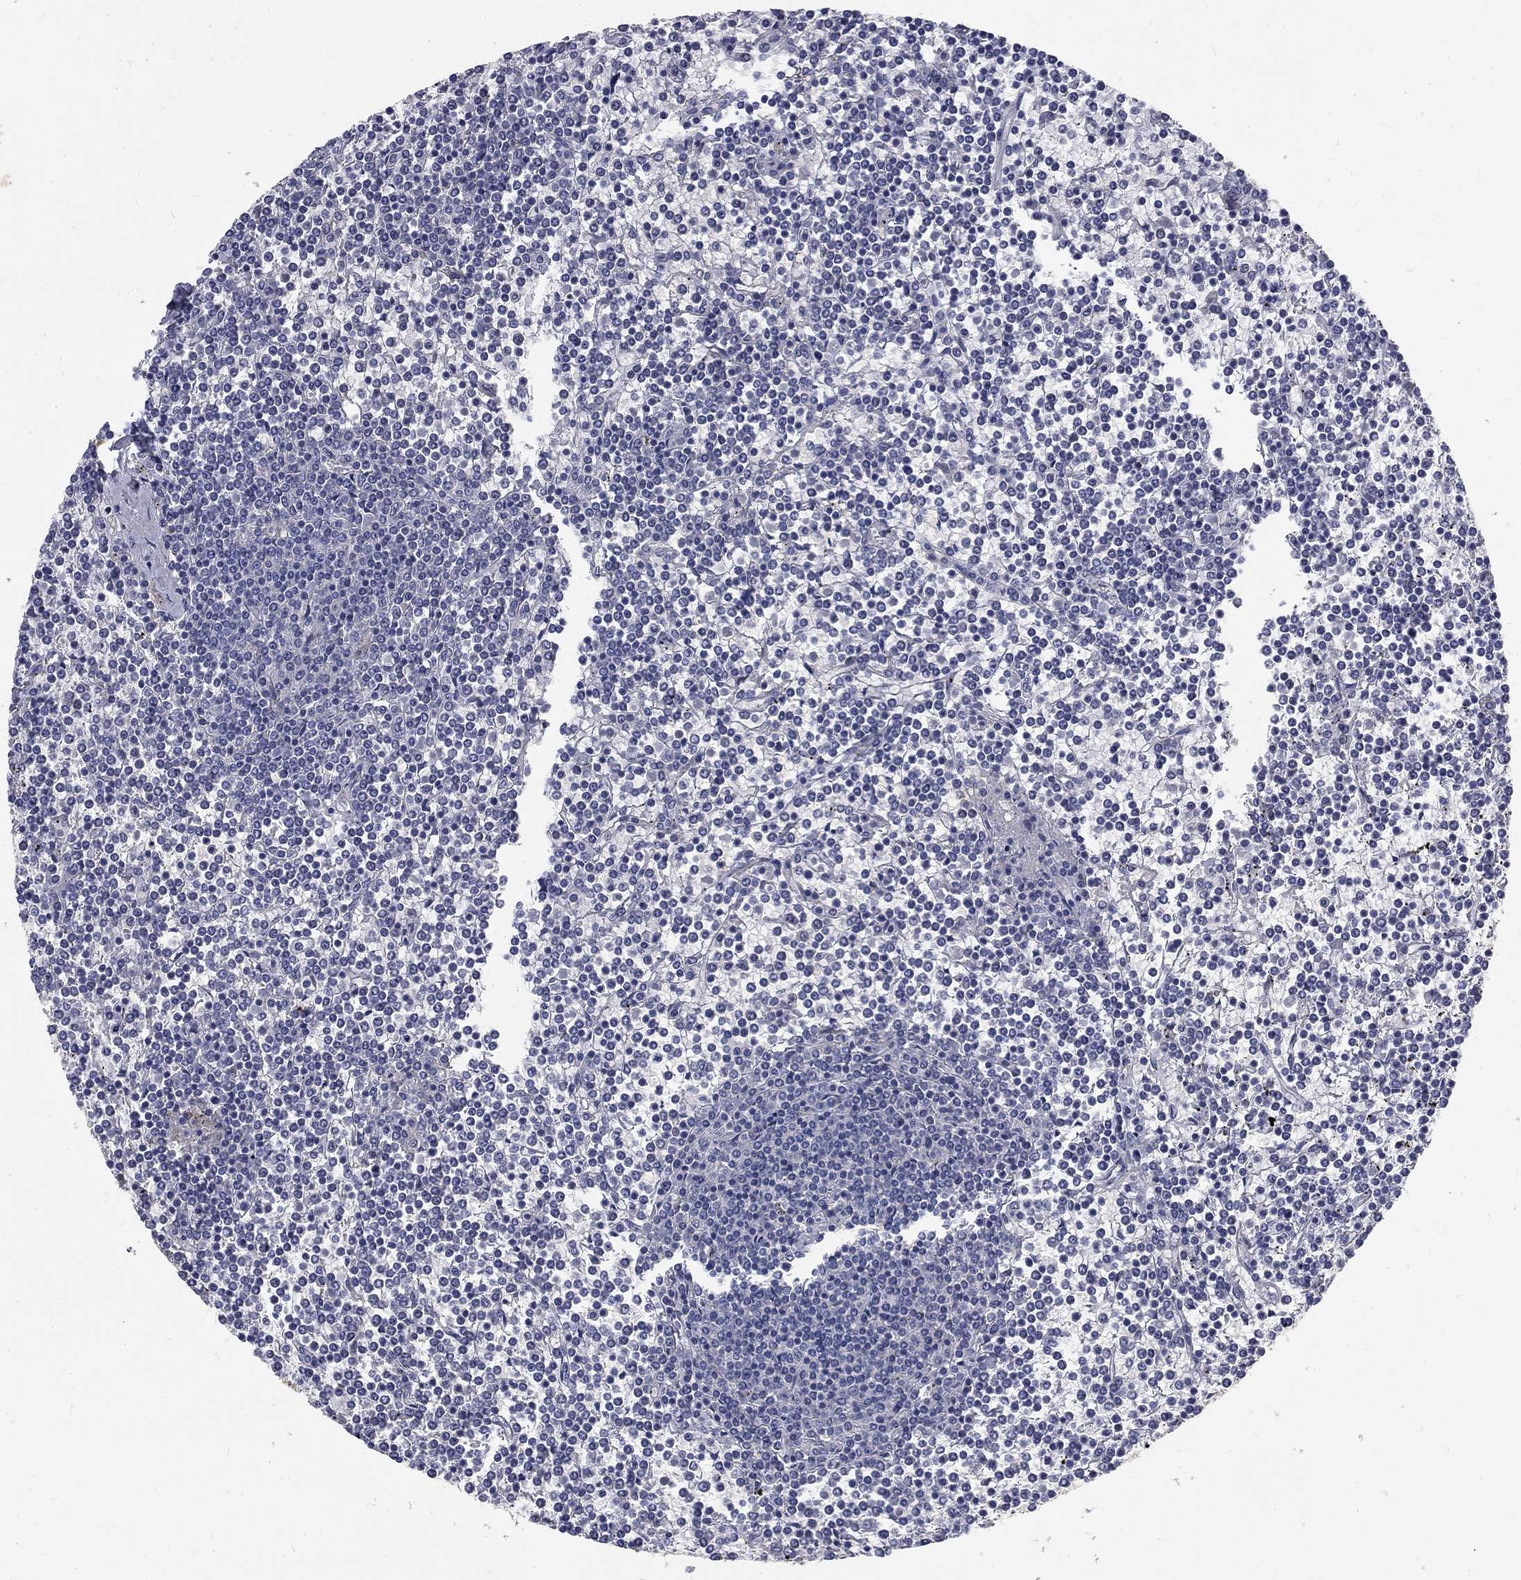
{"staining": {"intensity": "negative", "quantity": "none", "location": "none"}, "tissue": "lymphoma", "cell_type": "Tumor cells", "image_type": "cancer", "snomed": [{"axis": "morphology", "description": "Malignant lymphoma, non-Hodgkin's type, Low grade"}, {"axis": "topography", "description": "Spleen"}], "caption": "High power microscopy micrograph of an IHC histopathology image of lymphoma, revealing no significant staining in tumor cells.", "gene": "PHKA1", "patient": {"sex": "female", "age": 19}}